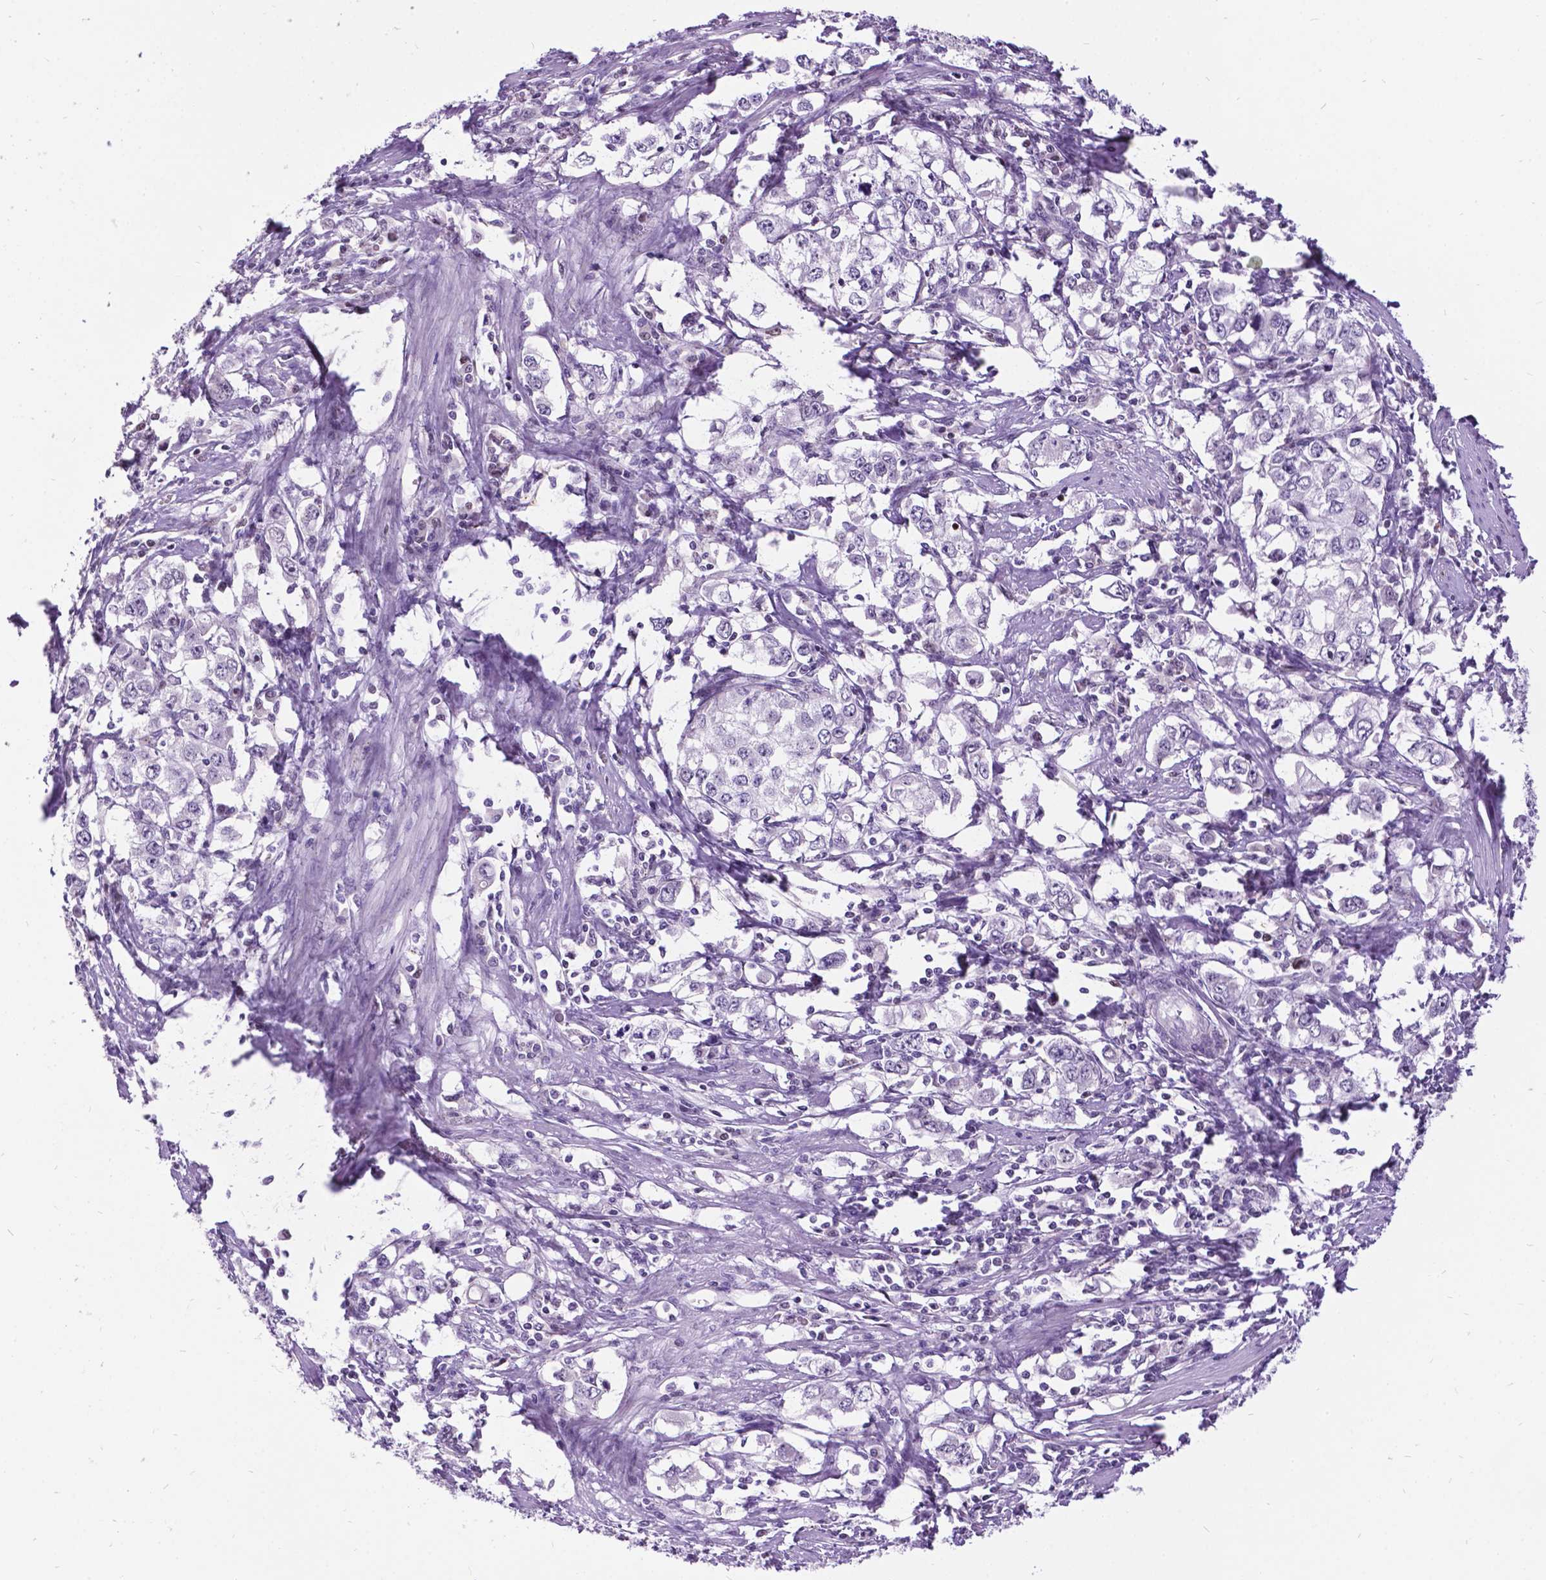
{"staining": {"intensity": "negative", "quantity": "none", "location": "none"}, "tissue": "stomach cancer", "cell_type": "Tumor cells", "image_type": "cancer", "snomed": [{"axis": "morphology", "description": "Adenocarcinoma, NOS"}, {"axis": "topography", "description": "Stomach, lower"}], "caption": "Histopathology image shows no protein expression in tumor cells of stomach cancer (adenocarcinoma) tissue.", "gene": "DPF3", "patient": {"sex": "female", "age": 72}}